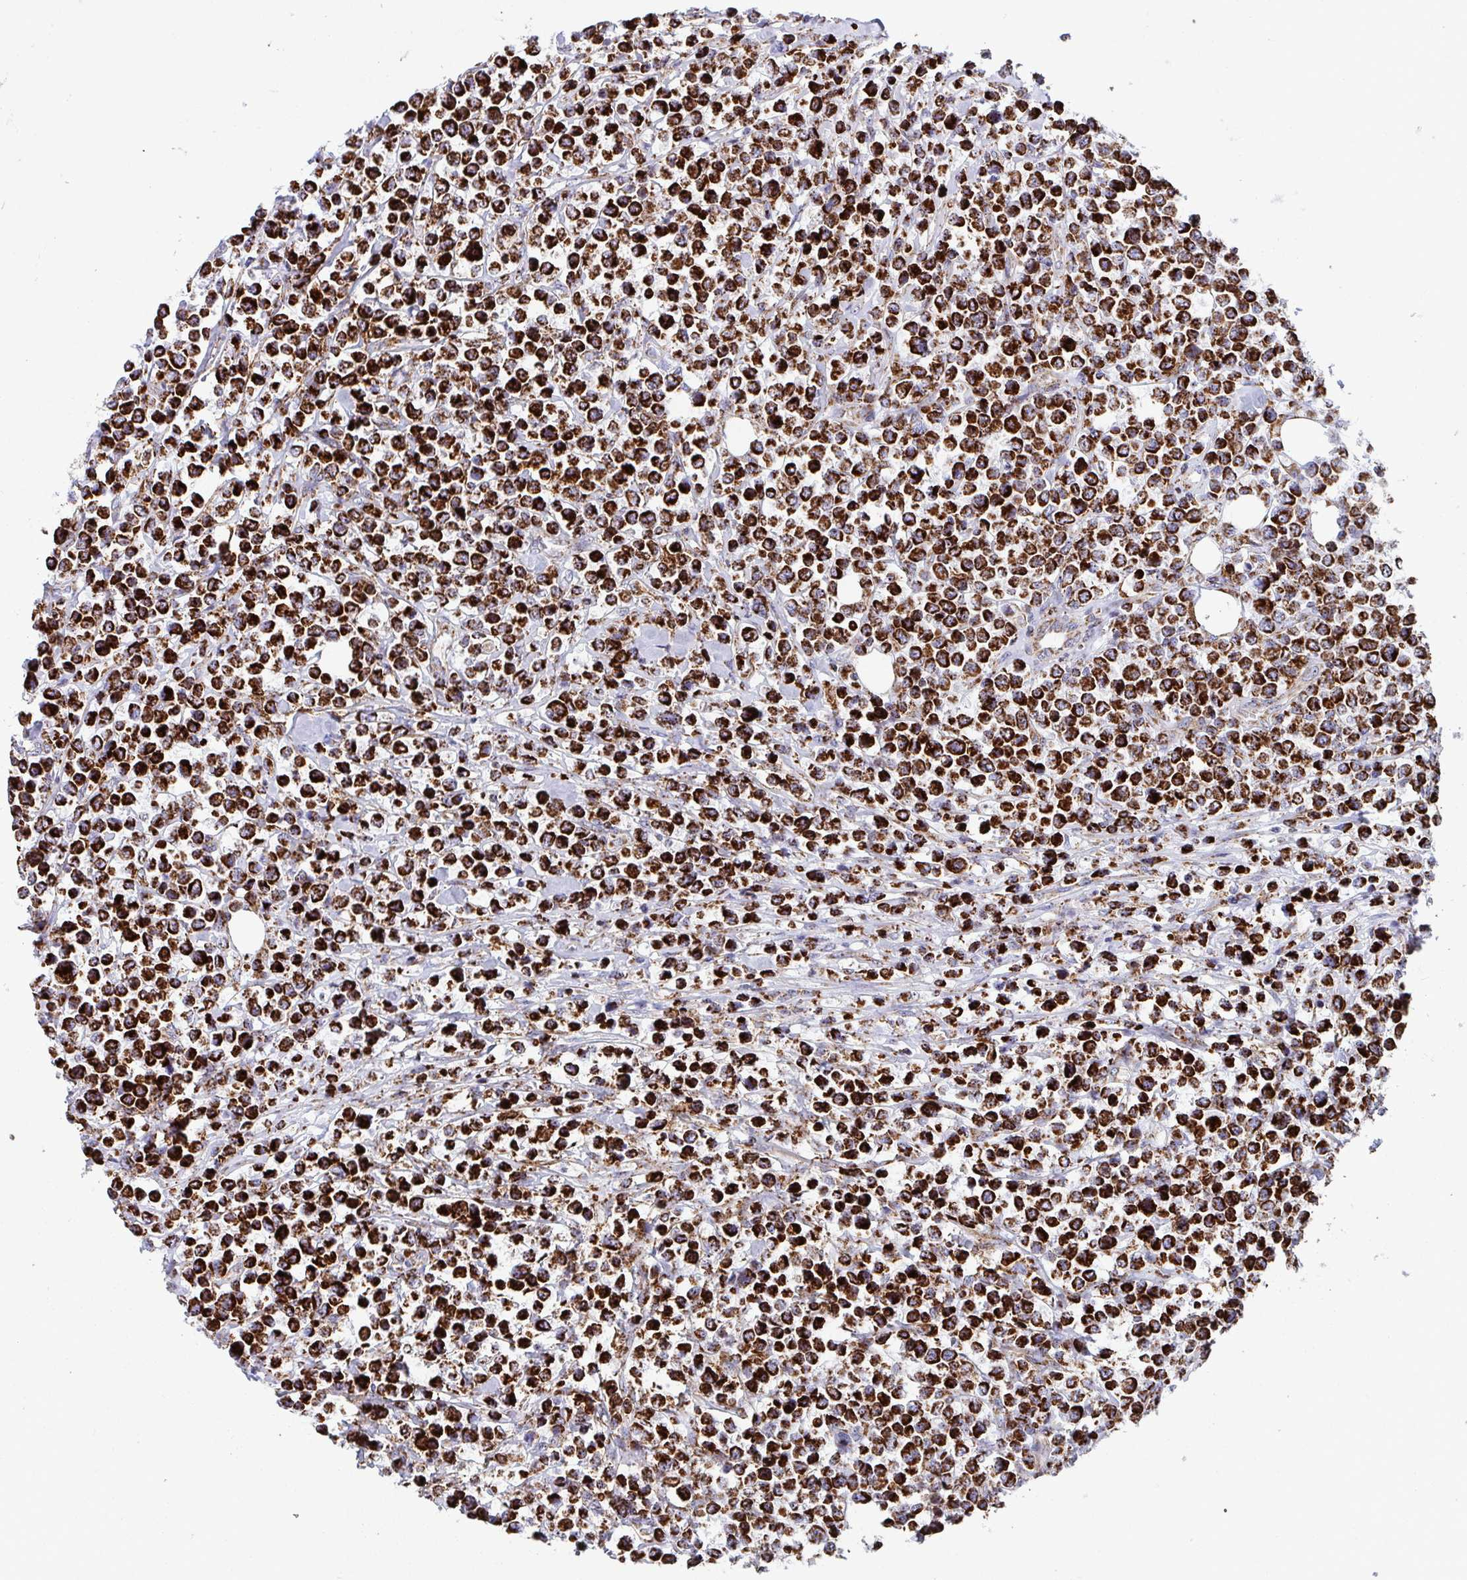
{"staining": {"intensity": "strong", "quantity": ">75%", "location": "cytoplasmic/membranous"}, "tissue": "lymphoma", "cell_type": "Tumor cells", "image_type": "cancer", "snomed": [{"axis": "morphology", "description": "Malignant lymphoma, non-Hodgkin's type, Low grade"}, {"axis": "topography", "description": "Lymph node"}], "caption": "A brown stain shows strong cytoplasmic/membranous expression of a protein in human malignant lymphoma, non-Hodgkin's type (low-grade) tumor cells. Ihc stains the protein in brown and the nuclei are stained blue.", "gene": "ATP5MJ", "patient": {"sex": "male", "age": 60}}